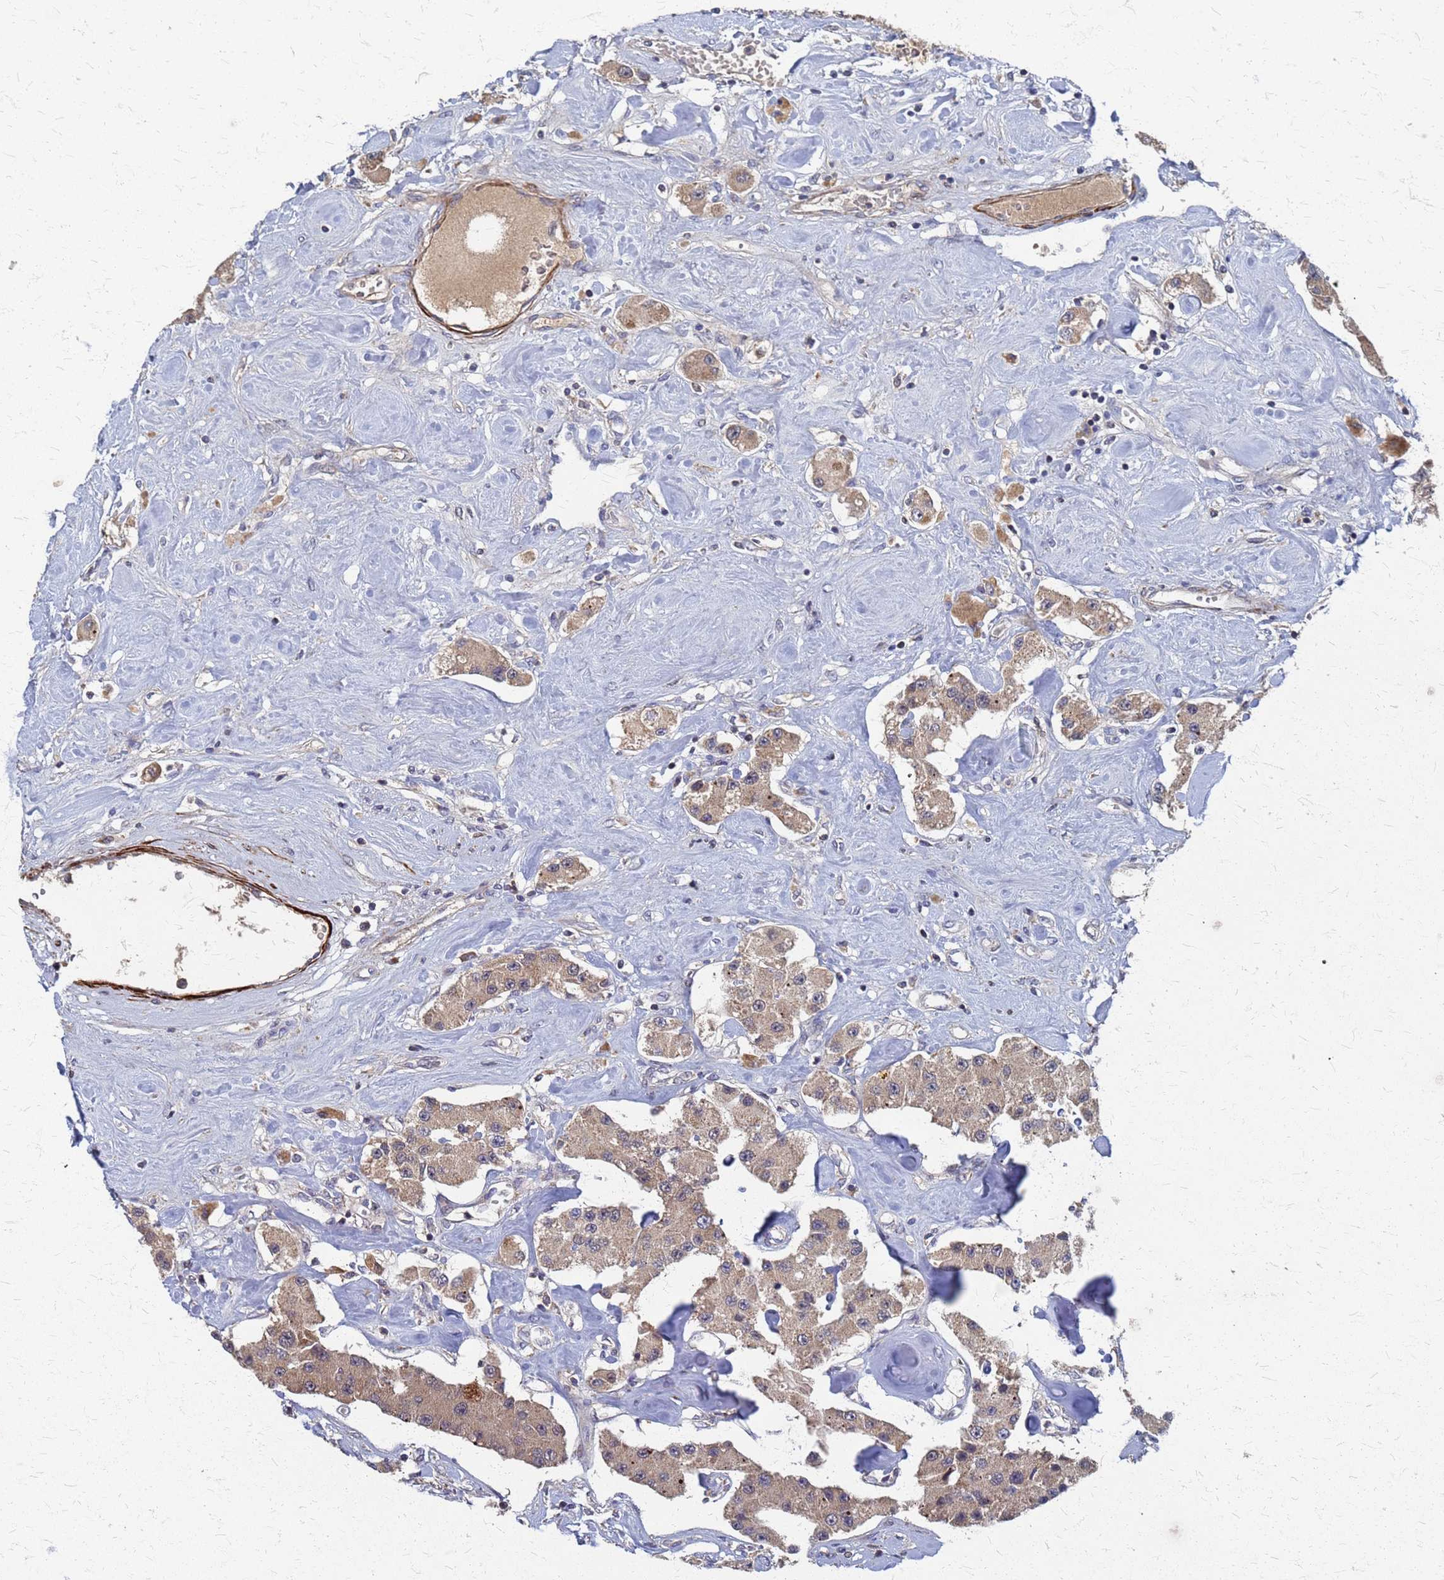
{"staining": {"intensity": "moderate", "quantity": ">75%", "location": "cytoplasmic/membranous"}, "tissue": "carcinoid", "cell_type": "Tumor cells", "image_type": "cancer", "snomed": [{"axis": "morphology", "description": "Carcinoid, malignant, NOS"}, {"axis": "topography", "description": "Pancreas"}], "caption": "A high-resolution image shows immunohistochemistry (IHC) staining of malignant carcinoid, which exhibits moderate cytoplasmic/membranous staining in about >75% of tumor cells. (brown staining indicates protein expression, while blue staining denotes nuclei).", "gene": "ATPAF1", "patient": {"sex": "male", "age": 41}}